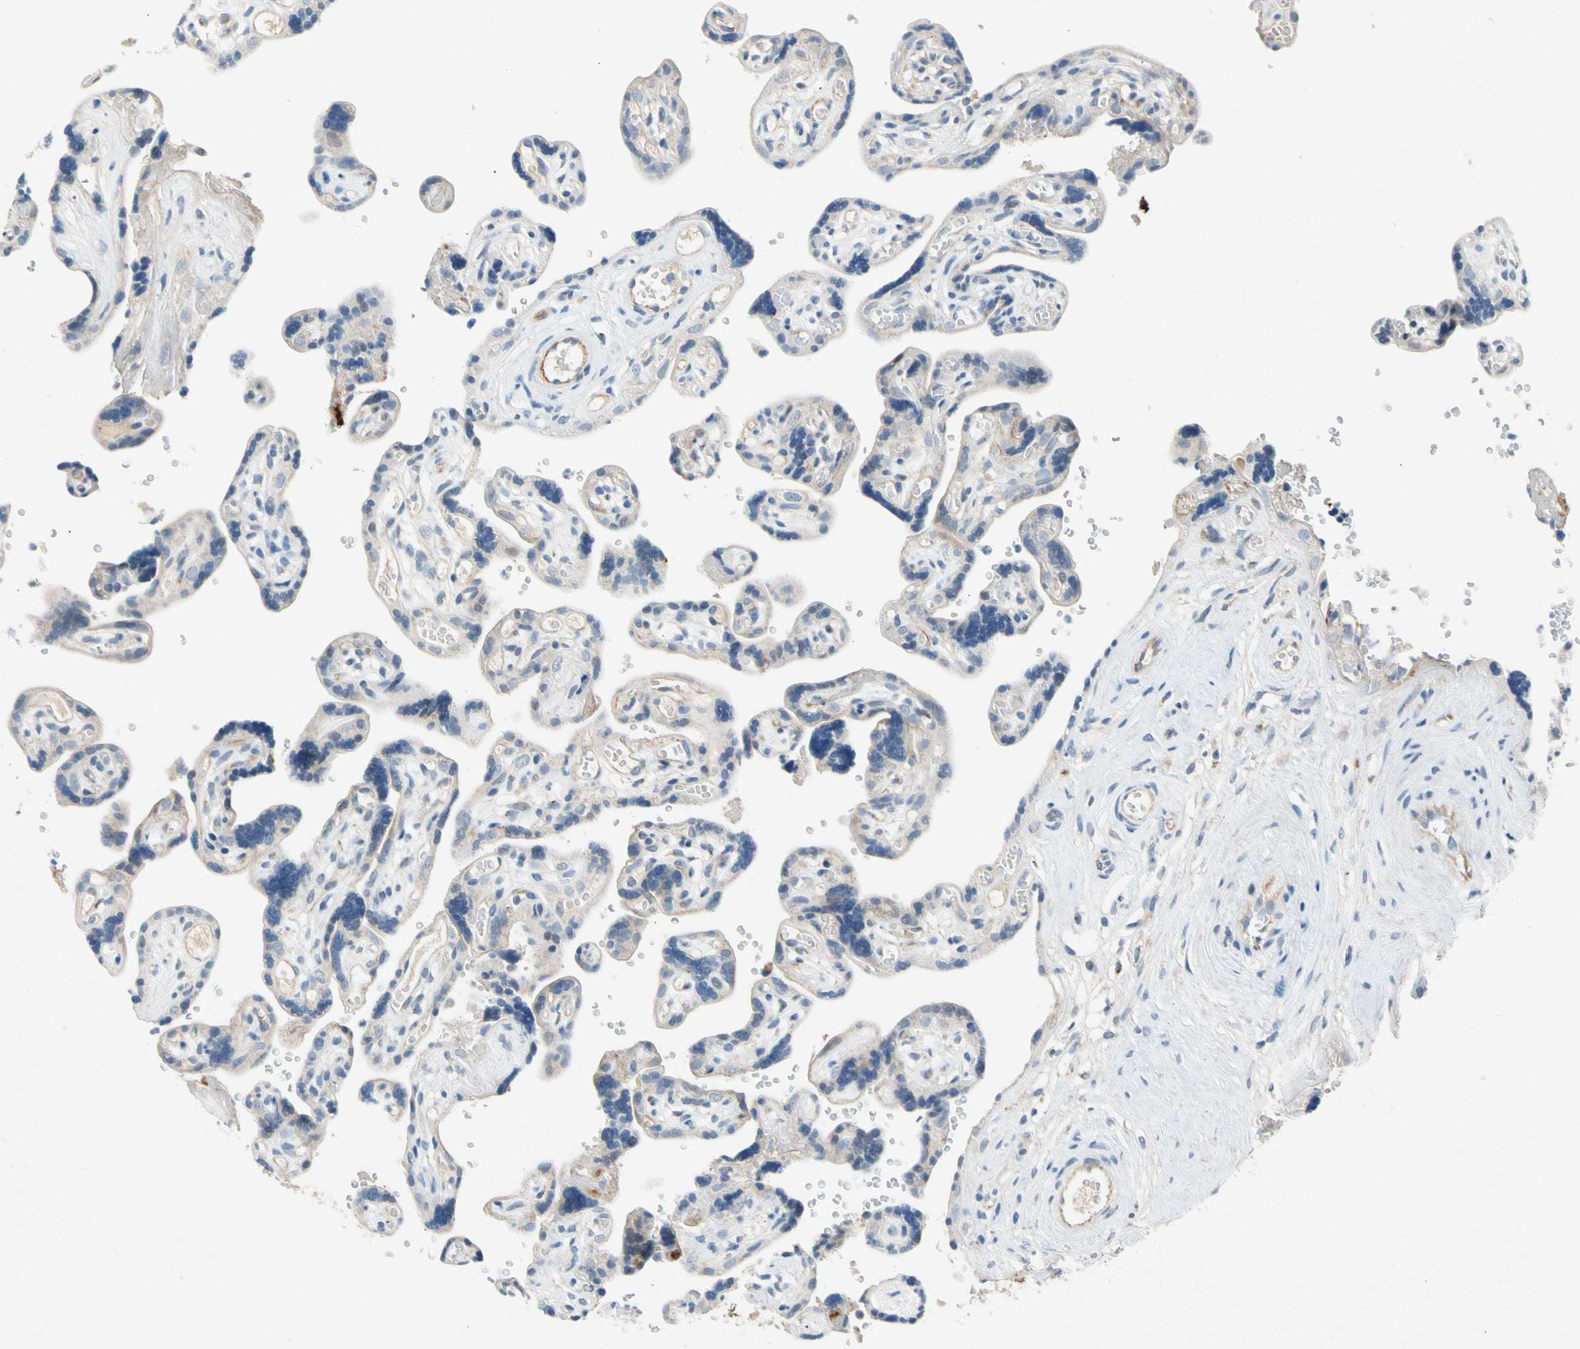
{"staining": {"intensity": "negative", "quantity": "none", "location": "none"}, "tissue": "placenta", "cell_type": "Decidual cells", "image_type": "normal", "snomed": [{"axis": "morphology", "description": "Normal tissue, NOS"}, {"axis": "topography", "description": "Placenta"}], "caption": "Immunohistochemical staining of benign placenta reveals no significant staining in decidual cells.", "gene": "GASK1B", "patient": {"sex": "female", "age": 30}}